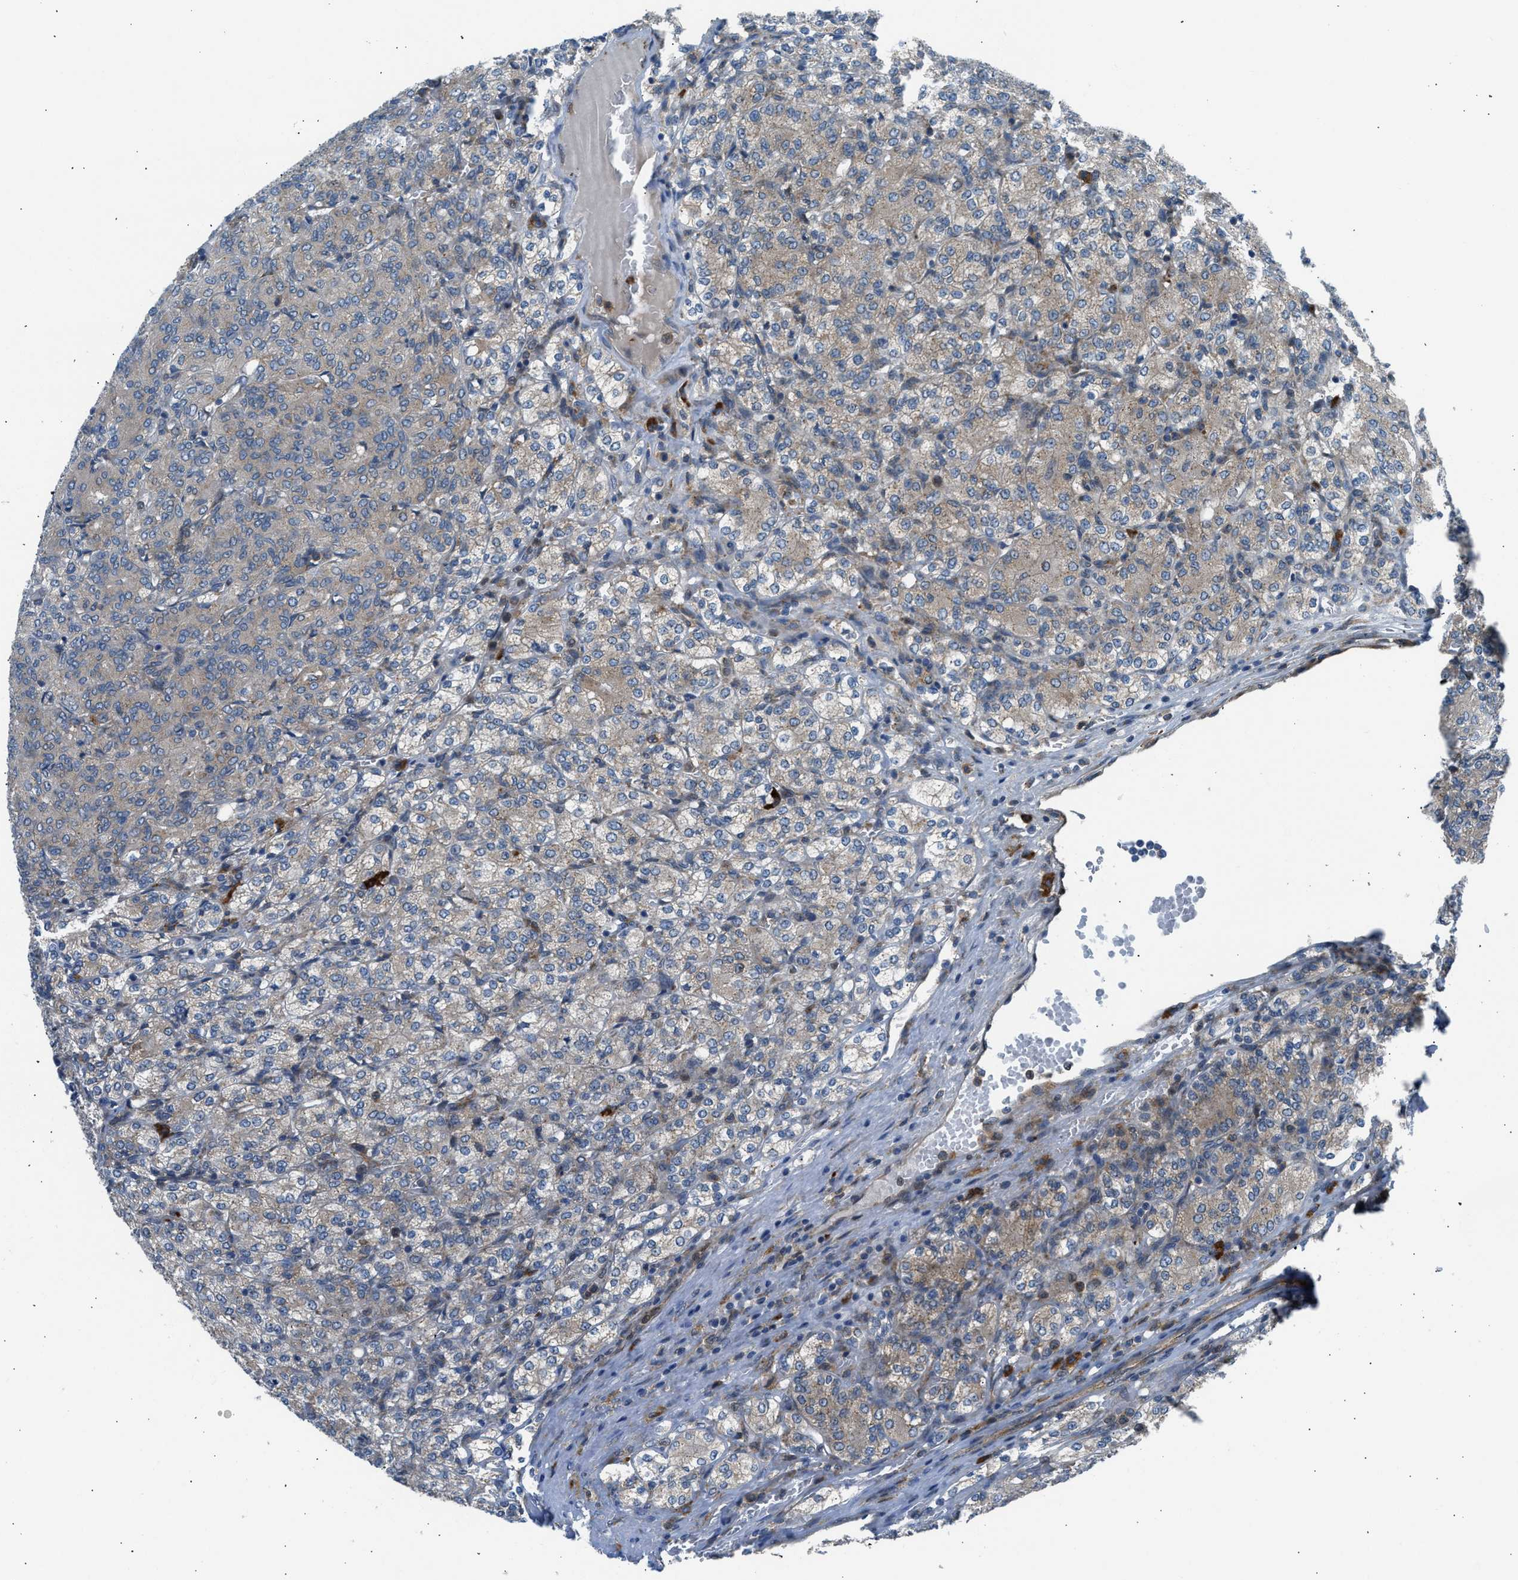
{"staining": {"intensity": "weak", "quantity": ">75%", "location": "cytoplasmic/membranous"}, "tissue": "renal cancer", "cell_type": "Tumor cells", "image_type": "cancer", "snomed": [{"axis": "morphology", "description": "Adenocarcinoma, NOS"}, {"axis": "topography", "description": "Kidney"}], "caption": "A low amount of weak cytoplasmic/membranous expression is seen in about >75% of tumor cells in renal adenocarcinoma tissue. The staining was performed using DAB (3,3'-diaminobenzidine) to visualize the protein expression in brown, while the nuclei were stained in blue with hematoxylin (Magnification: 20x).", "gene": "EDARADD", "patient": {"sex": "male", "age": 77}}